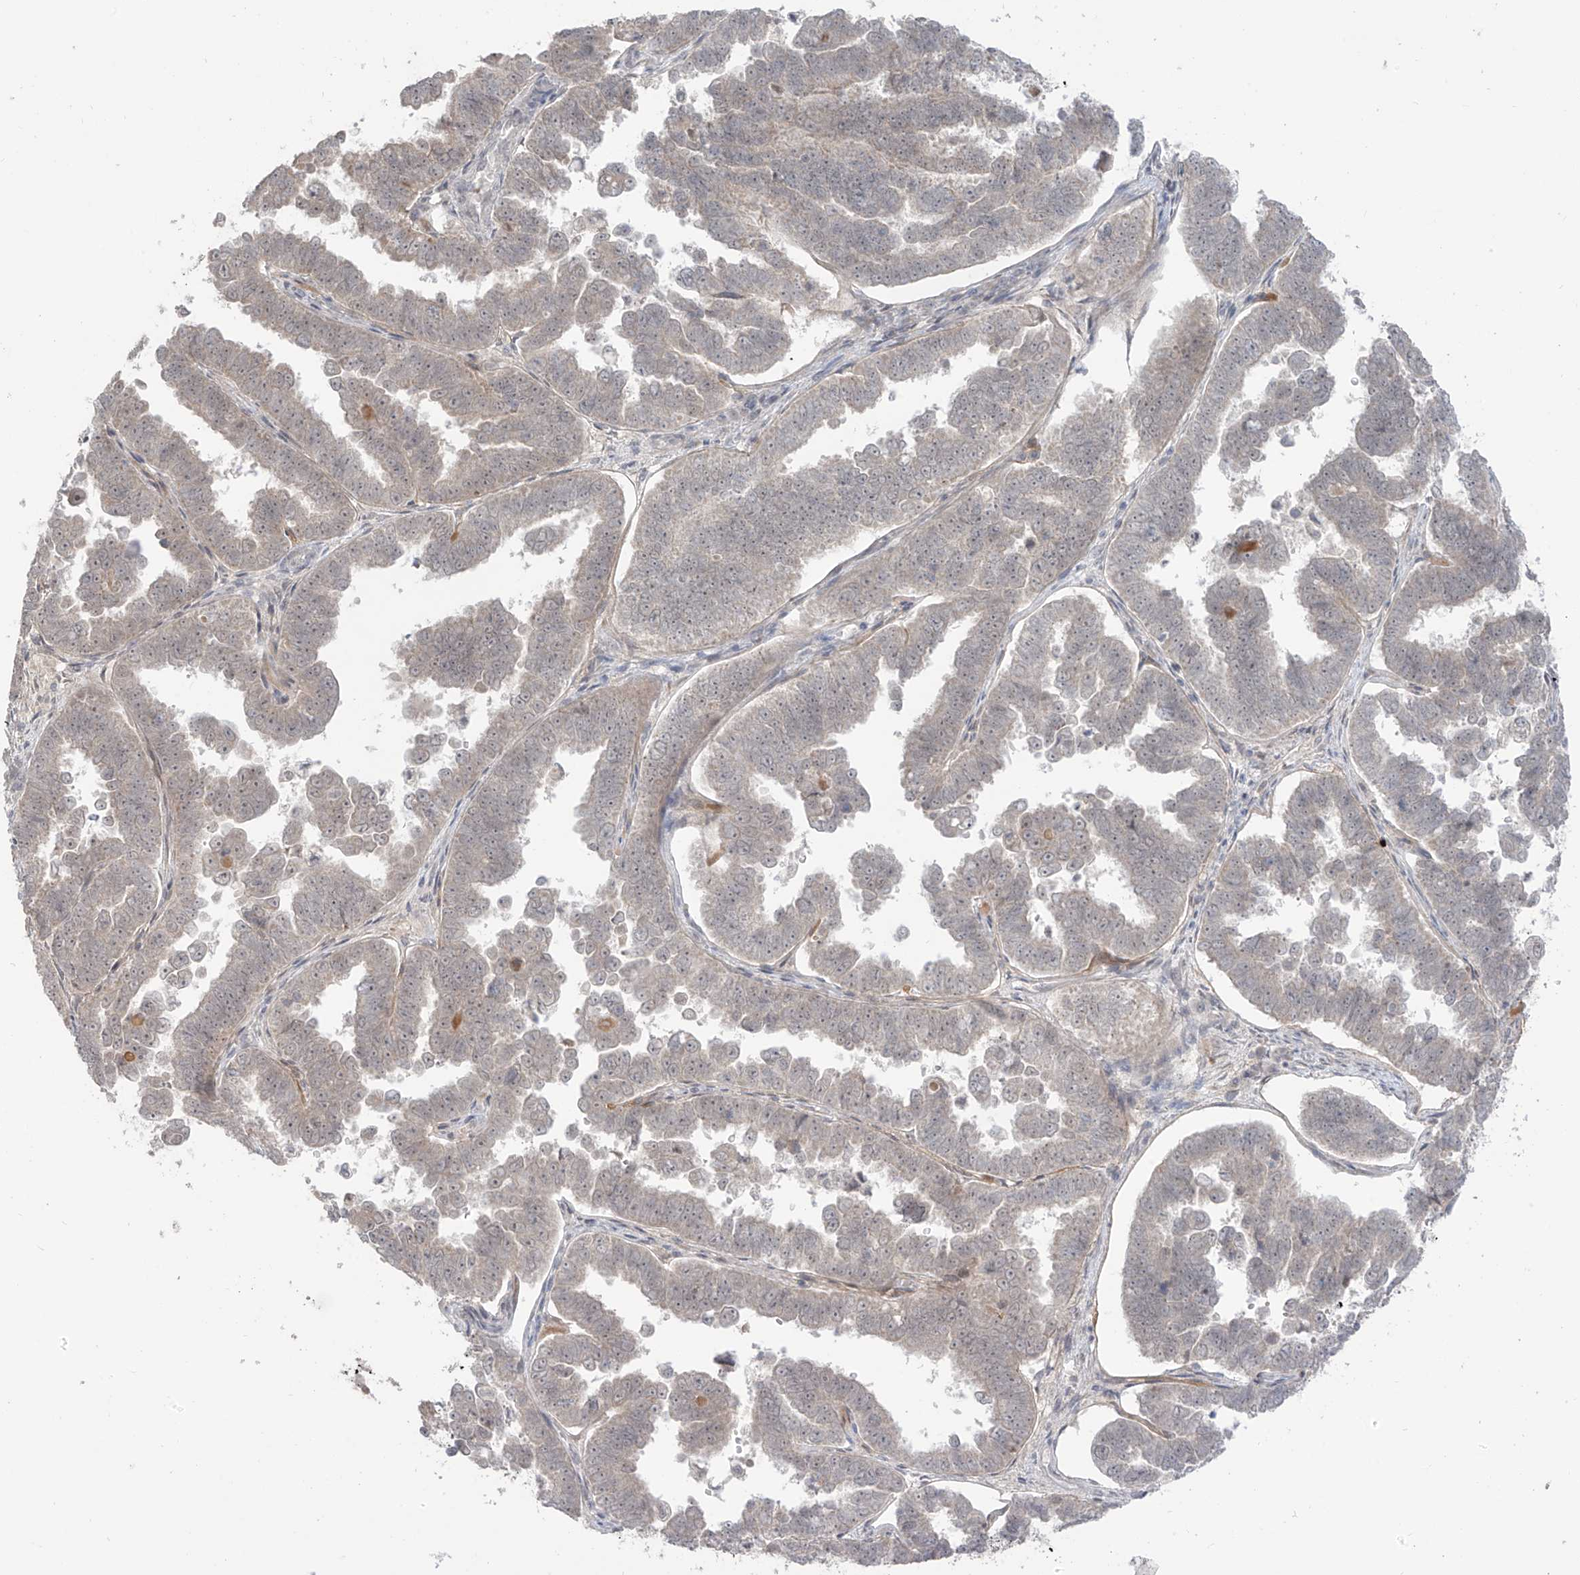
{"staining": {"intensity": "weak", "quantity": "25%-75%", "location": "cytoplasmic/membranous,nuclear"}, "tissue": "endometrial cancer", "cell_type": "Tumor cells", "image_type": "cancer", "snomed": [{"axis": "morphology", "description": "Adenocarcinoma, NOS"}, {"axis": "topography", "description": "Endometrium"}], "caption": "DAB (3,3'-diaminobenzidine) immunohistochemical staining of human adenocarcinoma (endometrial) displays weak cytoplasmic/membranous and nuclear protein staining in about 25%-75% of tumor cells. (brown staining indicates protein expression, while blue staining denotes nuclei).", "gene": "OGT", "patient": {"sex": "female", "age": 75}}